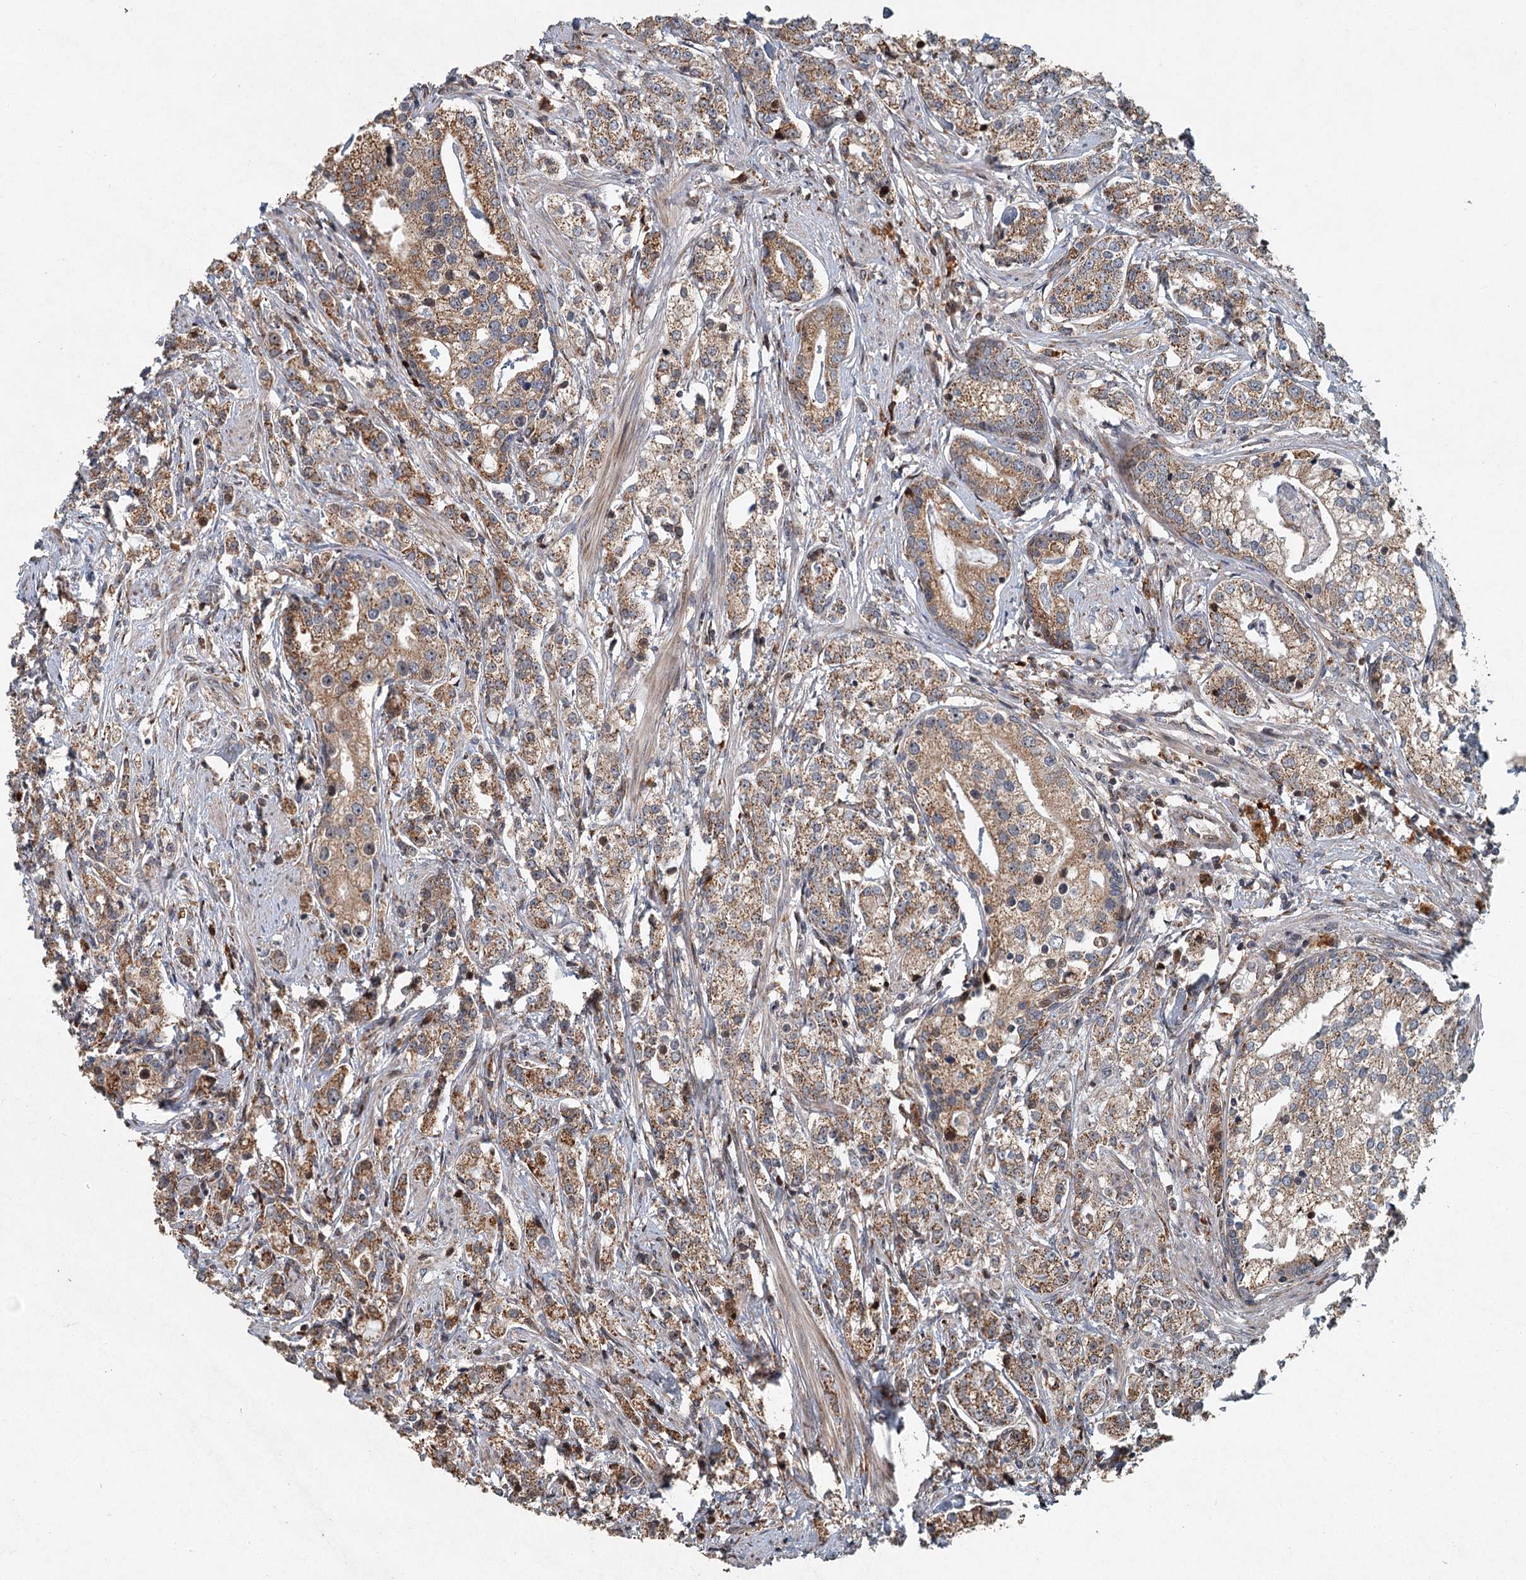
{"staining": {"intensity": "moderate", "quantity": ">75%", "location": "cytoplasmic/membranous,nuclear"}, "tissue": "prostate cancer", "cell_type": "Tumor cells", "image_type": "cancer", "snomed": [{"axis": "morphology", "description": "Adenocarcinoma, High grade"}, {"axis": "topography", "description": "Prostate"}], "caption": "IHC histopathology image of prostate cancer stained for a protein (brown), which displays medium levels of moderate cytoplasmic/membranous and nuclear expression in about >75% of tumor cells.", "gene": "SRPX2", "patient": {"sex": "male", "age": 69}}